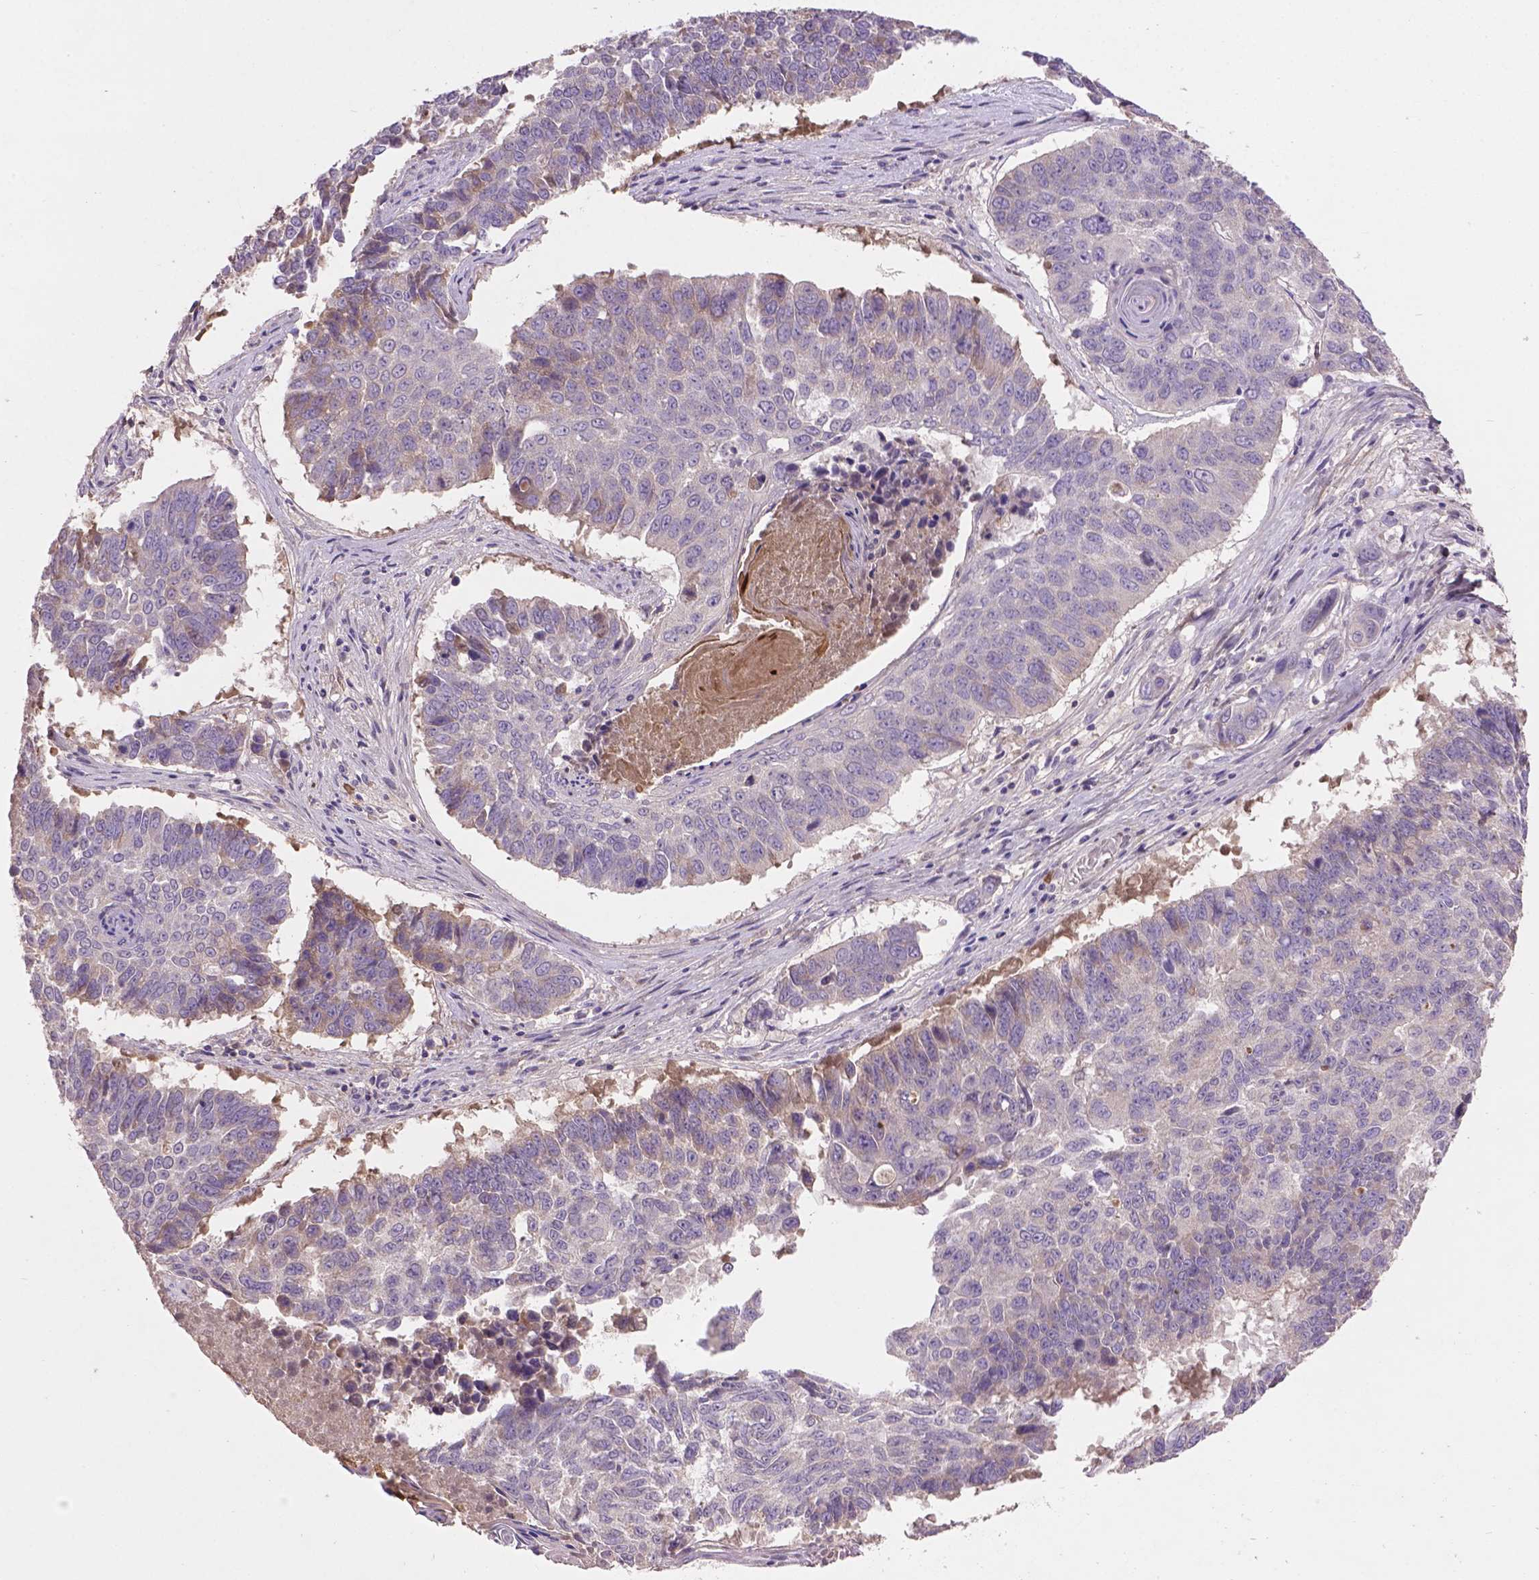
{"staining": {"intensity": "negative", "quantity": "none", "location": "none"}, "tissue": "lung cancer", "cell_type": "Tumor cells", "image_type": "cancer", "snomed": [{"axis": "morphology", "description": "Squamous cell carcinoma, NOS"}, {"axis": "topography", "description": "Lung"}], "caption": "High magnification brightfield microscopy of lung cancer (squamous cell carcinoma) stained with DAB (brown) and counterstained with hematoxylin (blue): tumor cells show no significant expression.", "gene": "SOX17", "patient": {"sex": "male", "age": 73}}